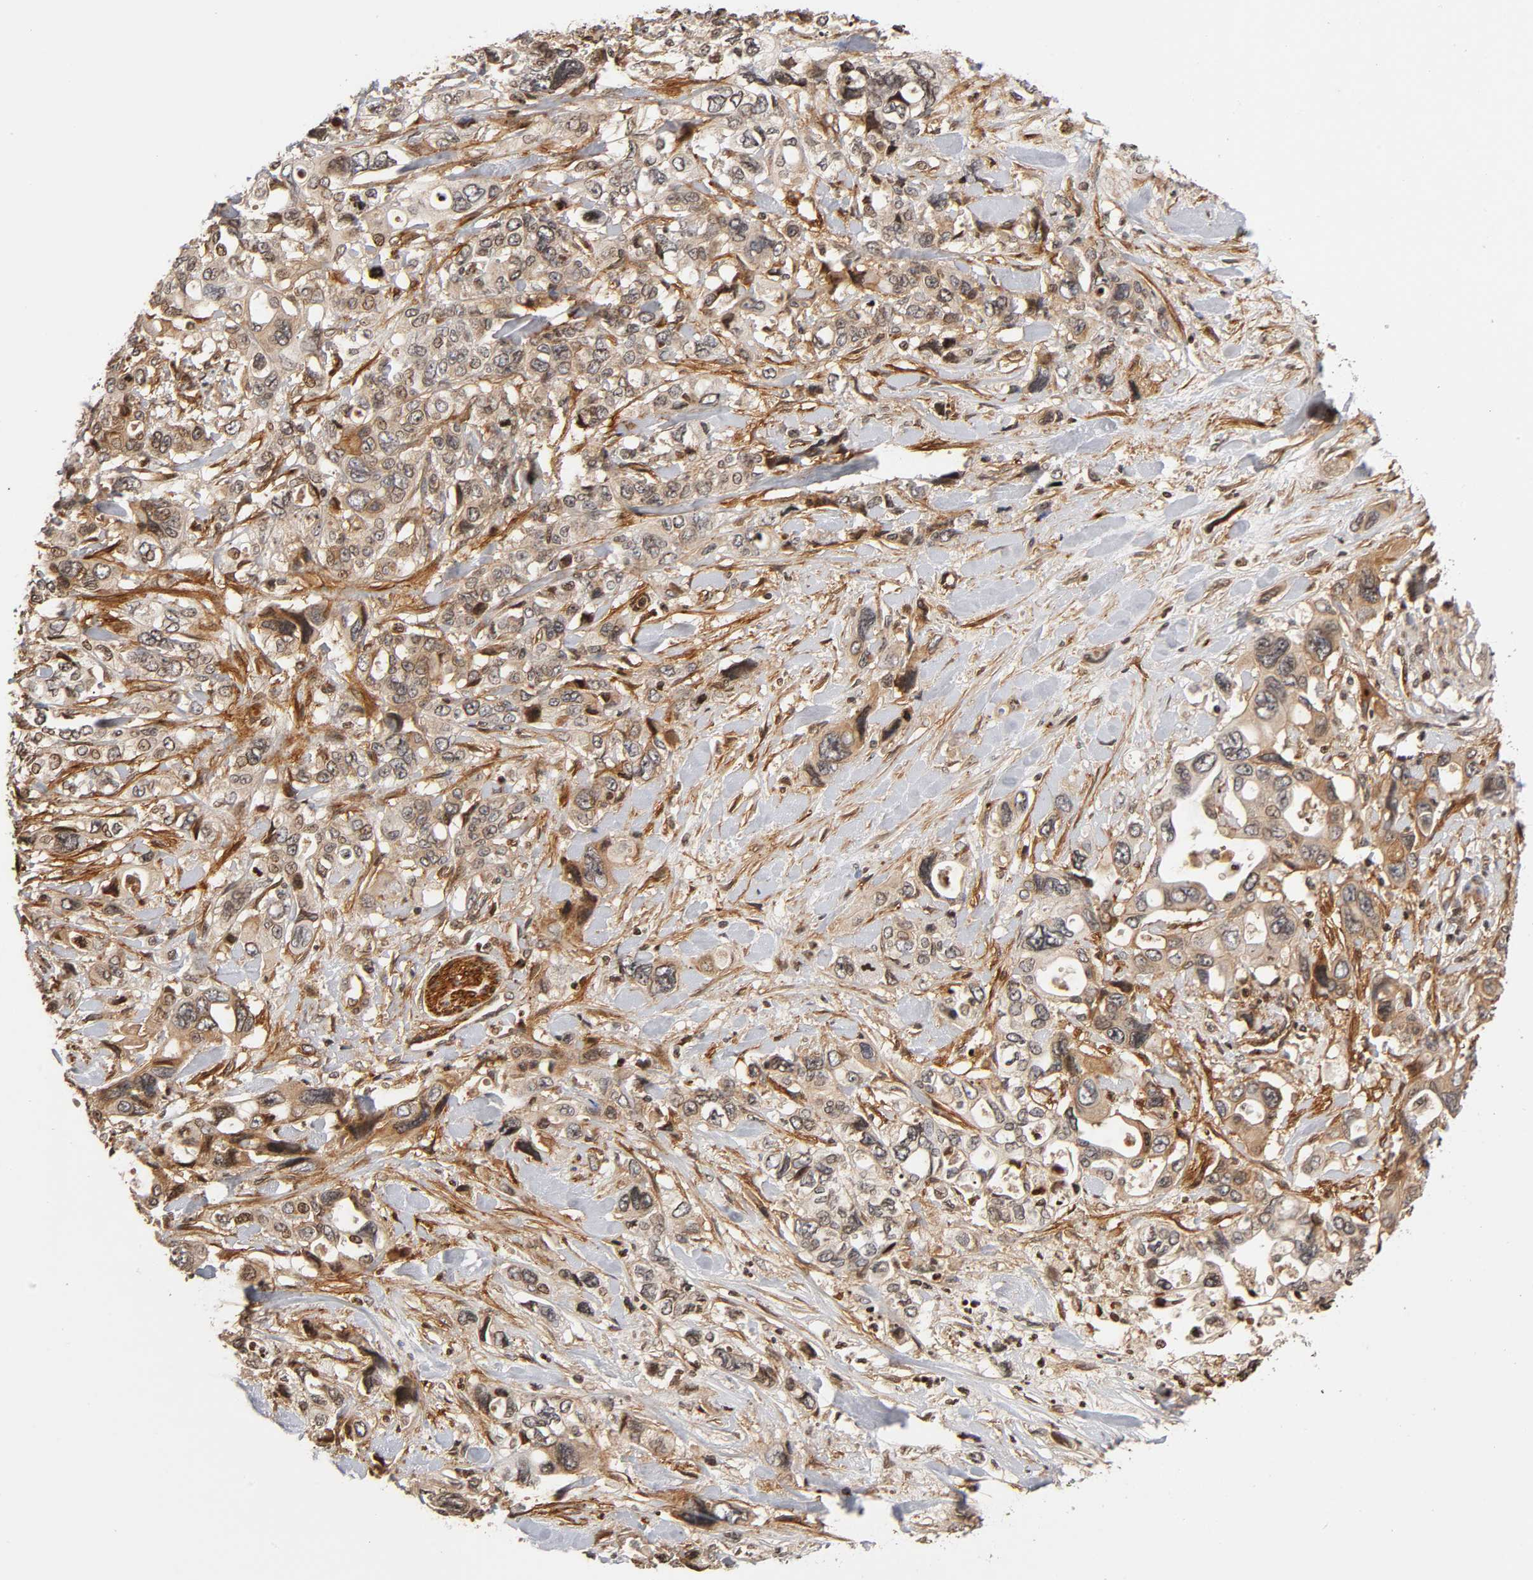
{"staining": {"intensity": "strong", "quantity": ">75%", "location": "cytoplasmic/membranous"}, "tissue": "pancreatic cancer", "cell_type": "Tumor cells", "image_type": "cancer", "snomed": [{"axis": "morphology", "description": "Adenocarcinoma, NOS"}, {"axis": "topography", "description": "Pancreas"}], "caption": "Immunohistochemical staining of human adenocarcinoma (pancreatic) exhibits strong cytoplasmic/membranous protein expression in approximately >75% of tumor cells.", "gene": "ITGAV", "patient": {"sex": "male", "age": 46}}